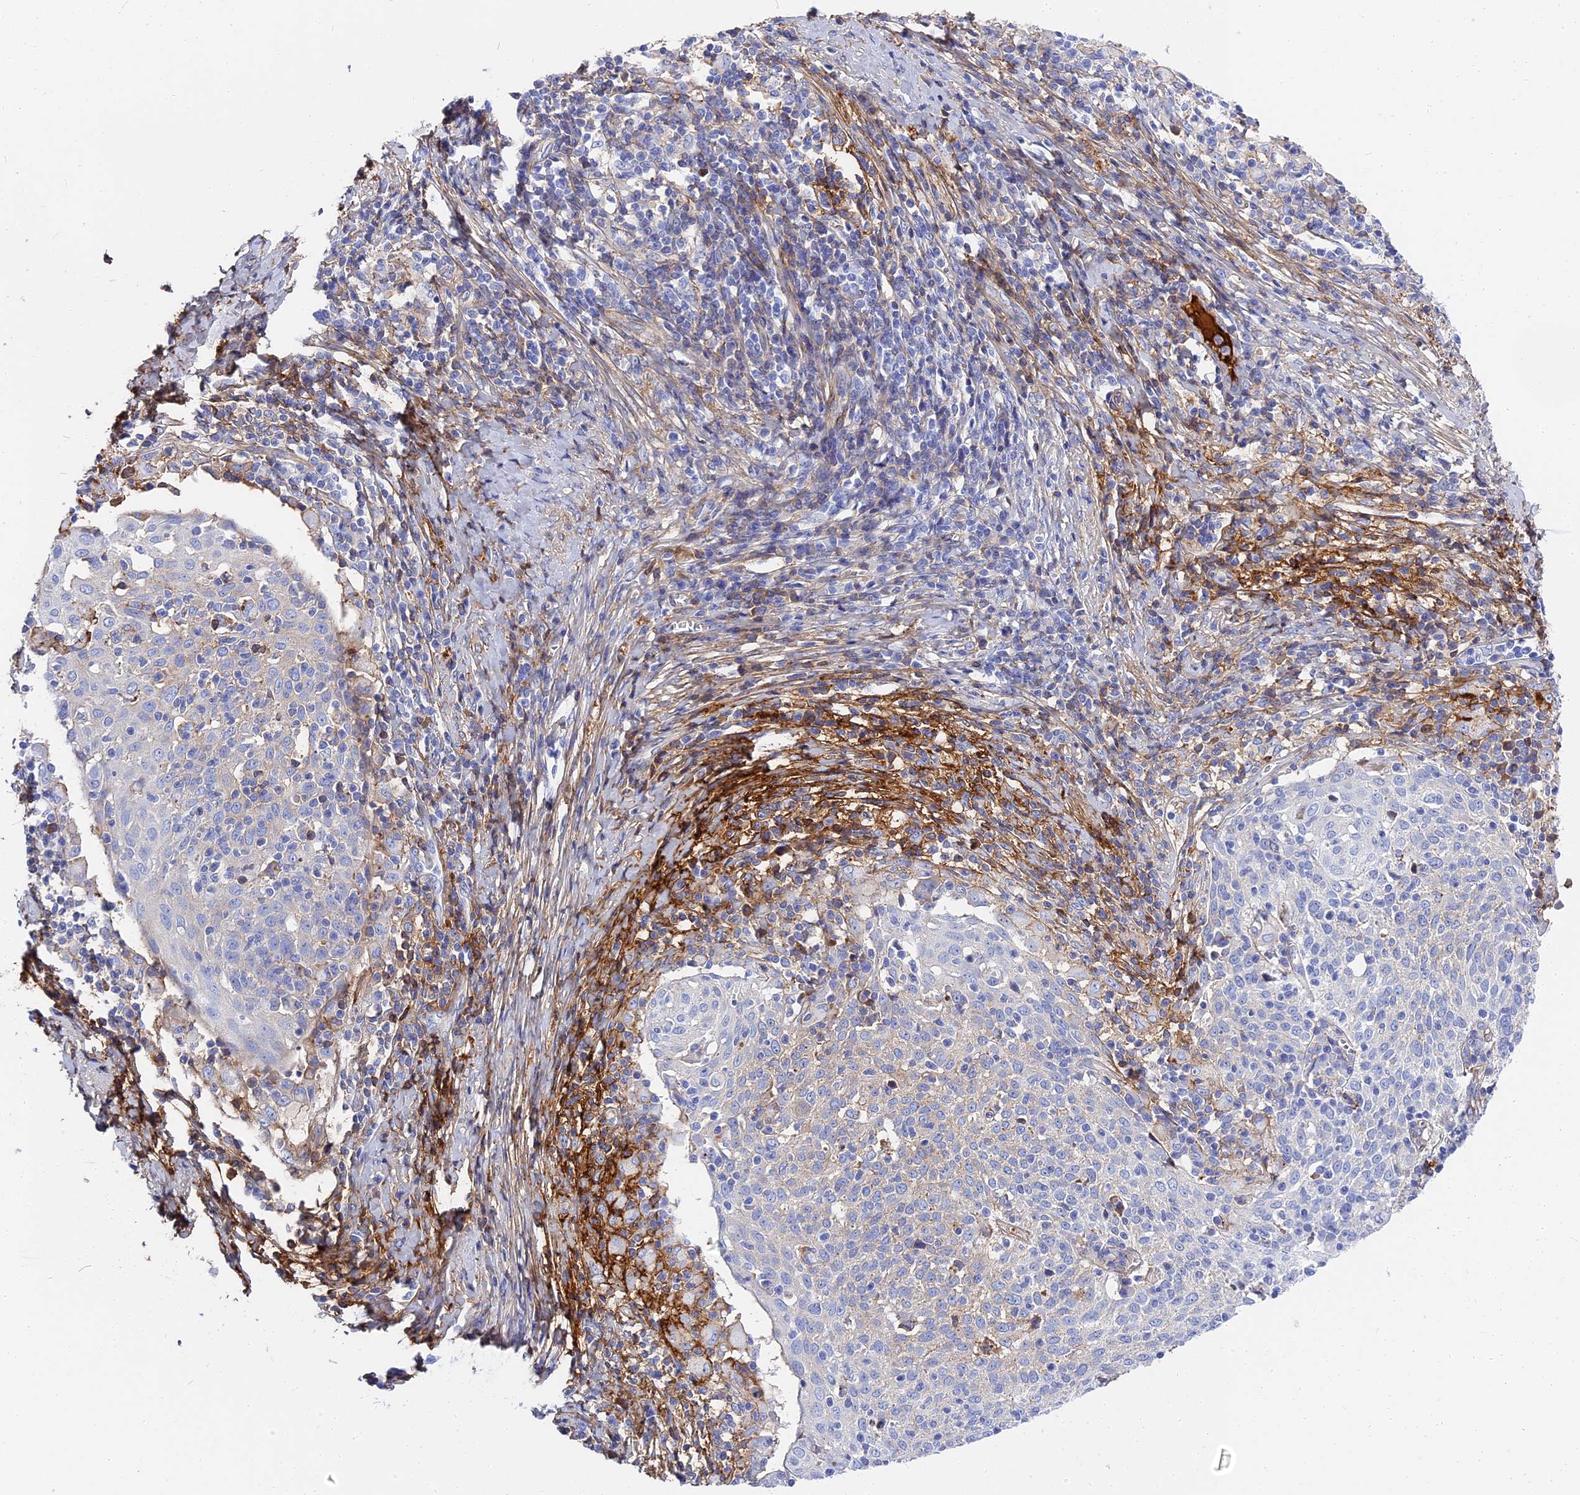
{"staining": {"intensity": "negative", "quantity": "none", "location": "none"}, "tissue": "cervical cancer", "cell_type": "Tumor cells", "image_type": "cancer", "snomed": [{"axis": "morphology", "description": "Squamous cell carcinoma, NOS"}, {"axis": "topography", "description": "Cervix"}], "caption": "Immunohistochemical staining of cervical cancer (squamous cell carcinoma) shows no significant positivity in tumor cells. Brightfield microscopy of IHC stained with DAB (brown) and hematoxylin (blue), captured at high magnification.", "gene": "ITIH1", "patient": {"sex": "female", "age": 52}}